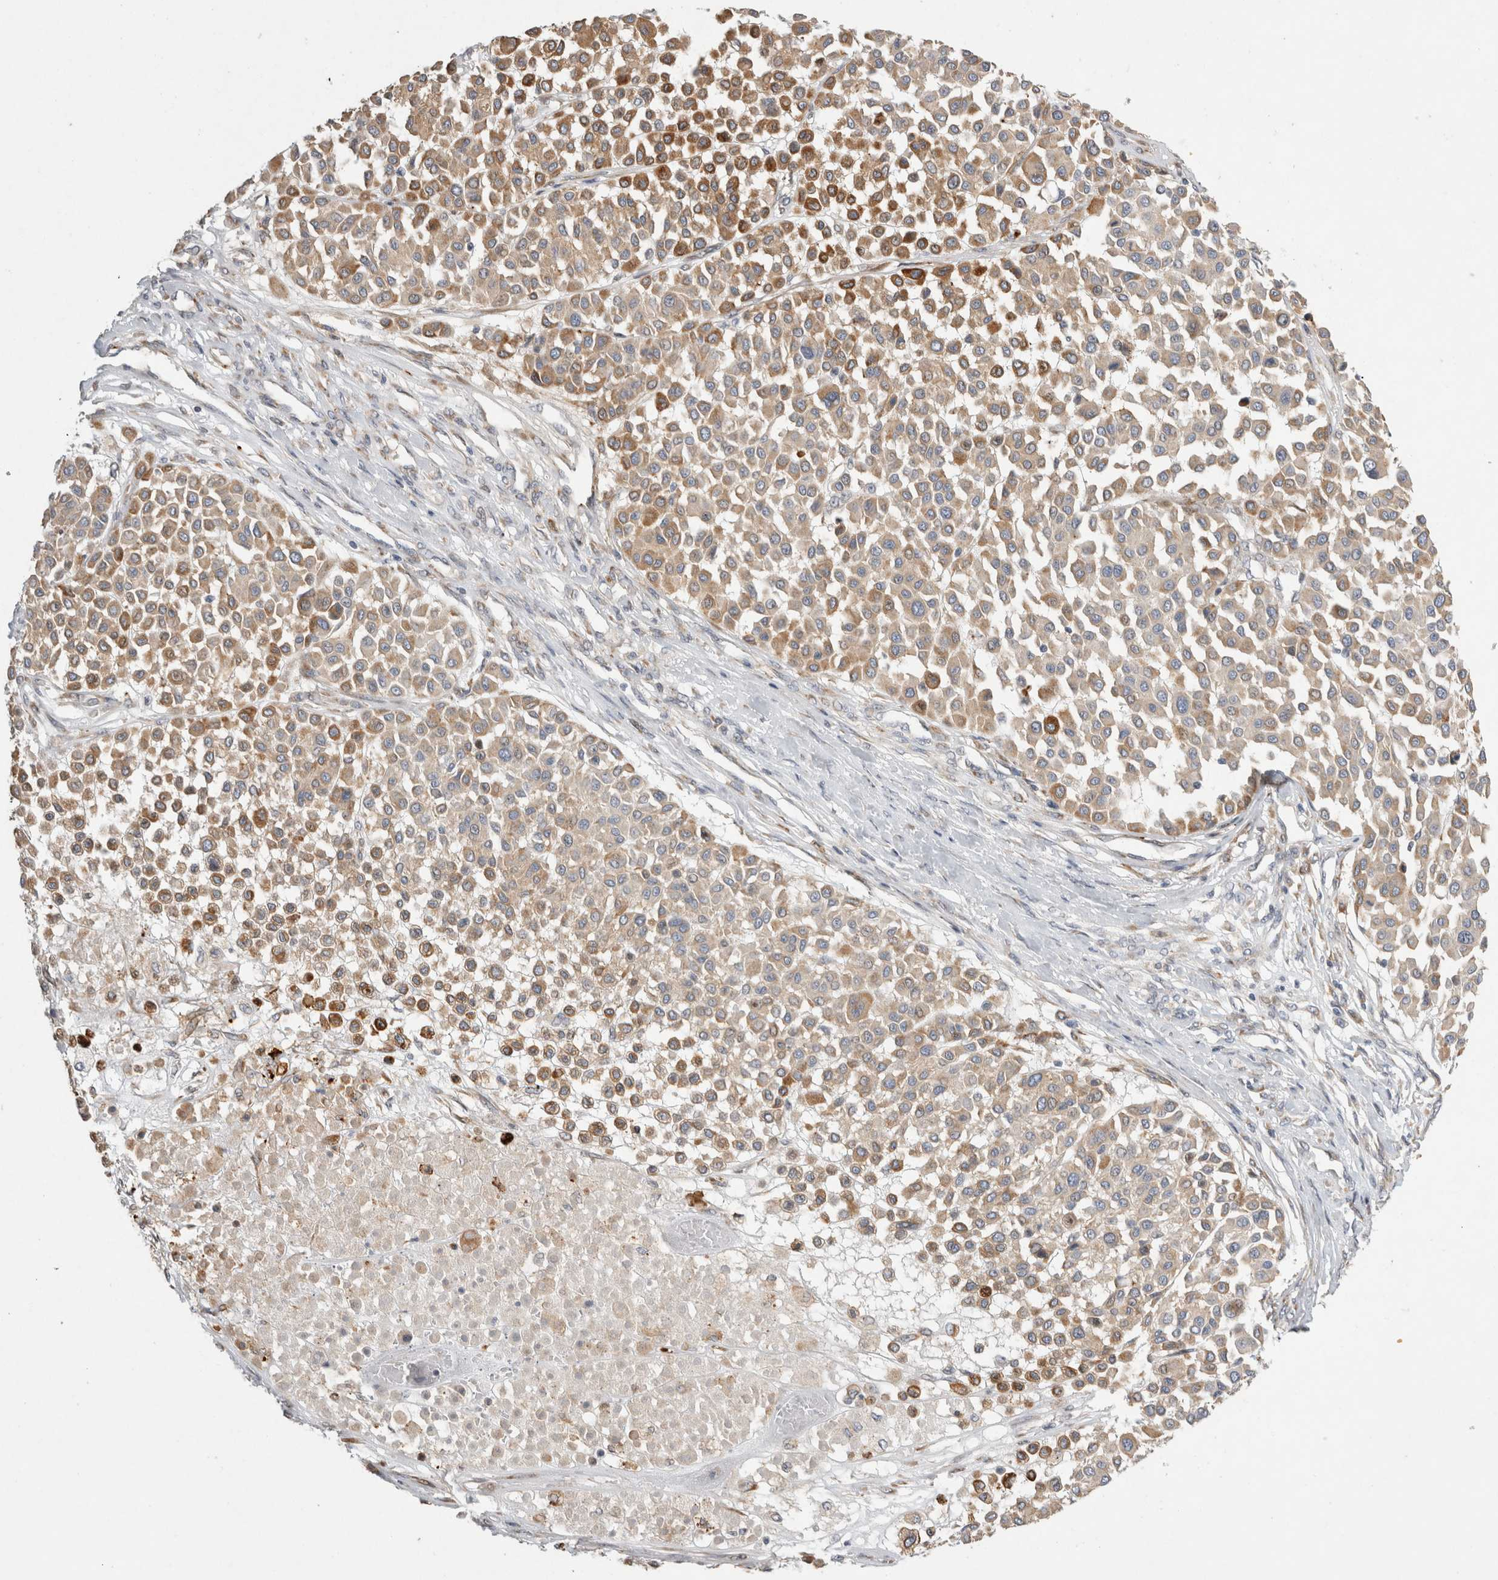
{"staining": {"intensity": "moderate", "quantity": ">75%", "location": "cytoplasmic/membranous"}, "tissue": "melanoma", "cell_type": "Tumor cells", "image_type": "cancer", "snomed": [{"axis": "morphology", "description": "Malignant melanoma, Metastatic site"}, {"axis": "topography", "description": "Soft tissue"}], "caption": "Moderate cytoplasmic/membranous protein staining is appreciated in approximately >75% of tumor cells in melanoma.", "gene": "TRMT9B", "patient": {"sex": "male", "age": 41}}